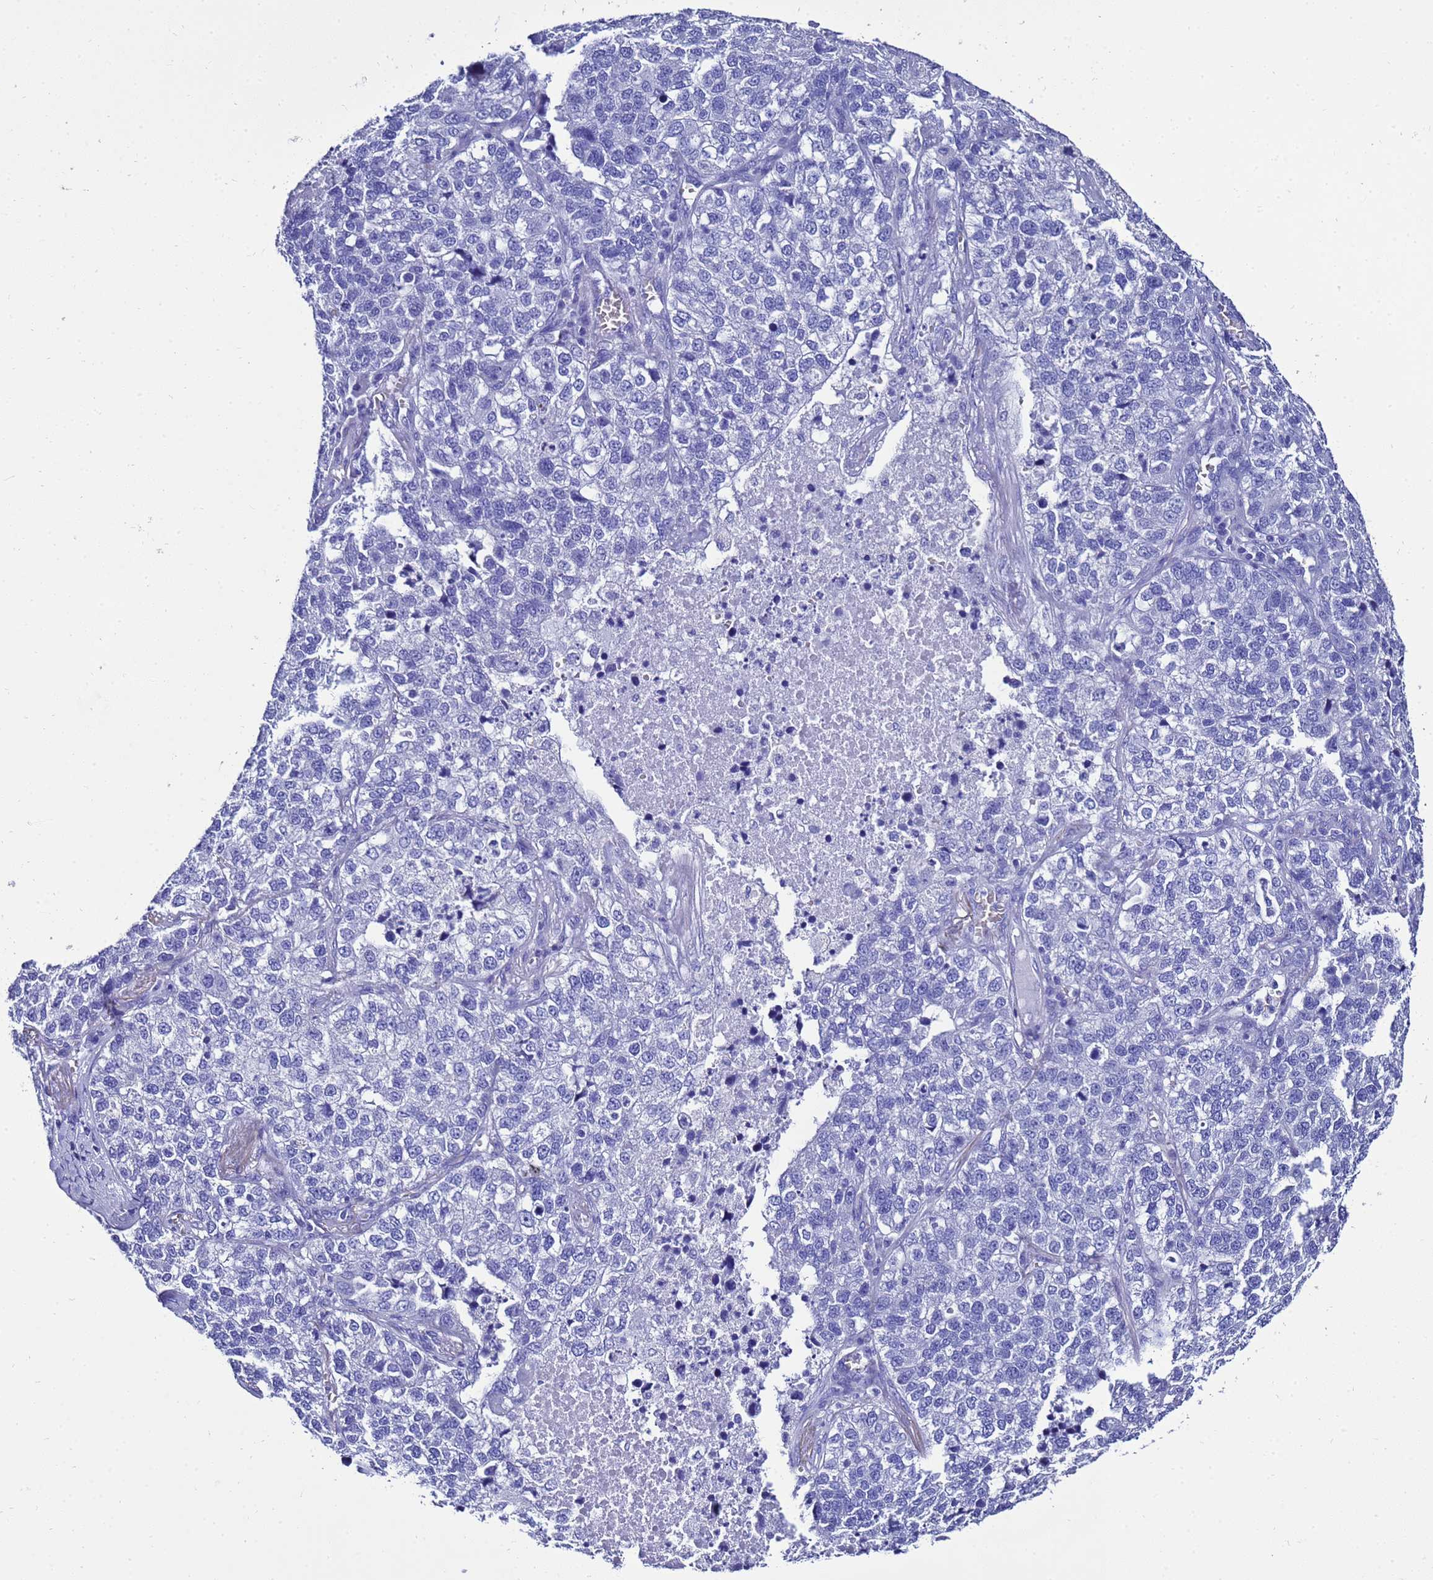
{"staining": {"intensity": "negative", "quantity": "none", "location": "none"}, "tissue": "lung cancer", "cell_type": "Tumor cells", "image_type": "cancer", "snomed": [{"axis": "morphology", "description": "Adenocarcinoma, NOS"}, {"axis": "topography", "description": "Lung"}], "caption": "A high-resolution image shows immunohistochemistry (IHC) staining of lung cancer (adenocarcinoma), which exhibits no significant expression in tumor cells.", "gene": "LIPF", "patient": {"sex": "male", "age": 49}}